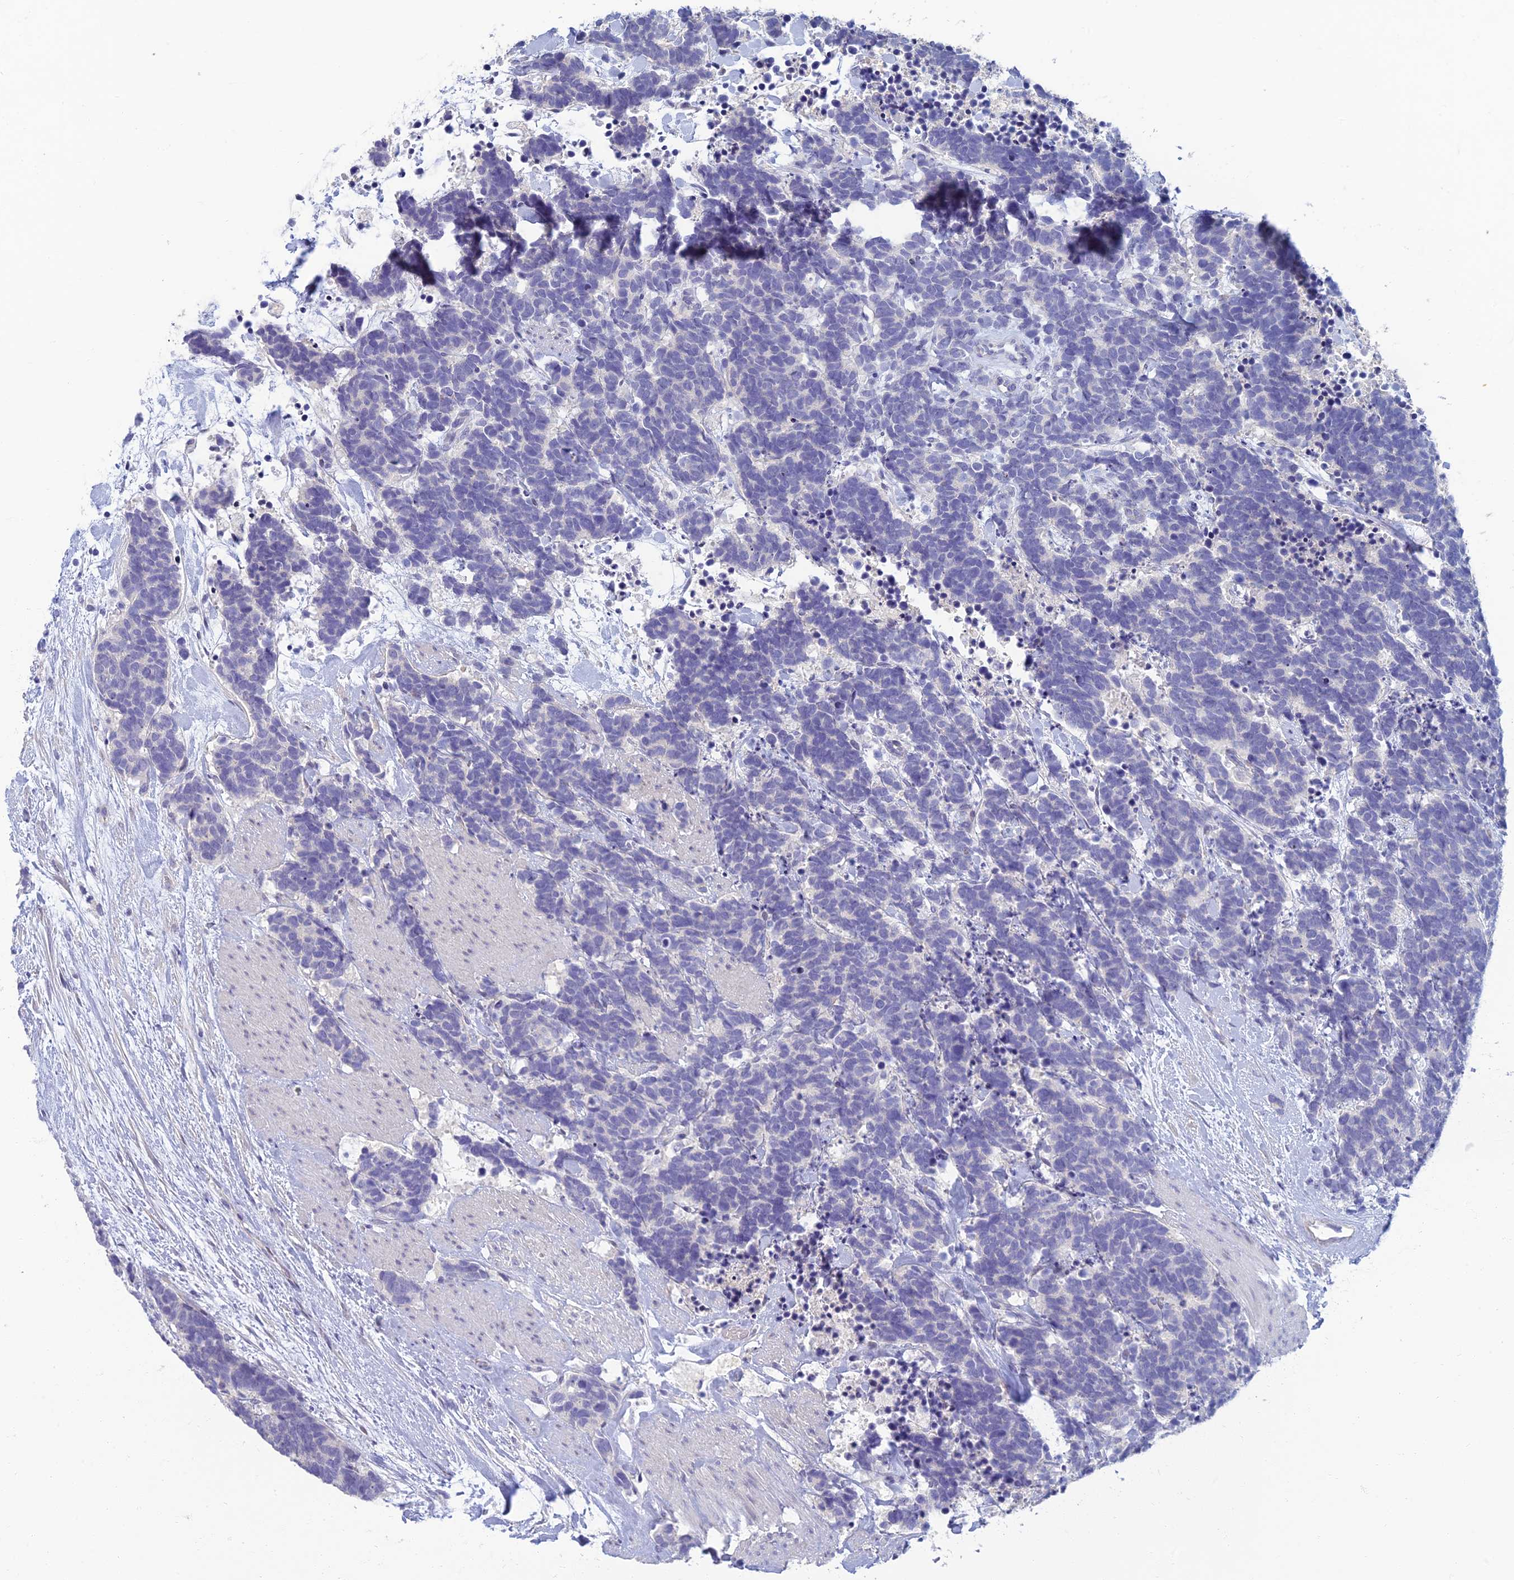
{"staining": {"intensity": "negative", "quantity": "none", "location": "none"}, "tissue": "carcinoid", "cell_type": "Tumor cells", "image_type": "cancer", "snomed": [{"axis": "morphology", "description": "Carcinoma, NOS"}, {"axis": "morphology", "description": "Carcinoid, malignant, NOS"}, {"axis": "topography", "description": "Prostate"}], "caption": "Protein analysis of malignant carcinoid shows no significant positivity in tumor cells.", "gene": "NEURL1", "patient": {"sex": "male", "age": 57}}